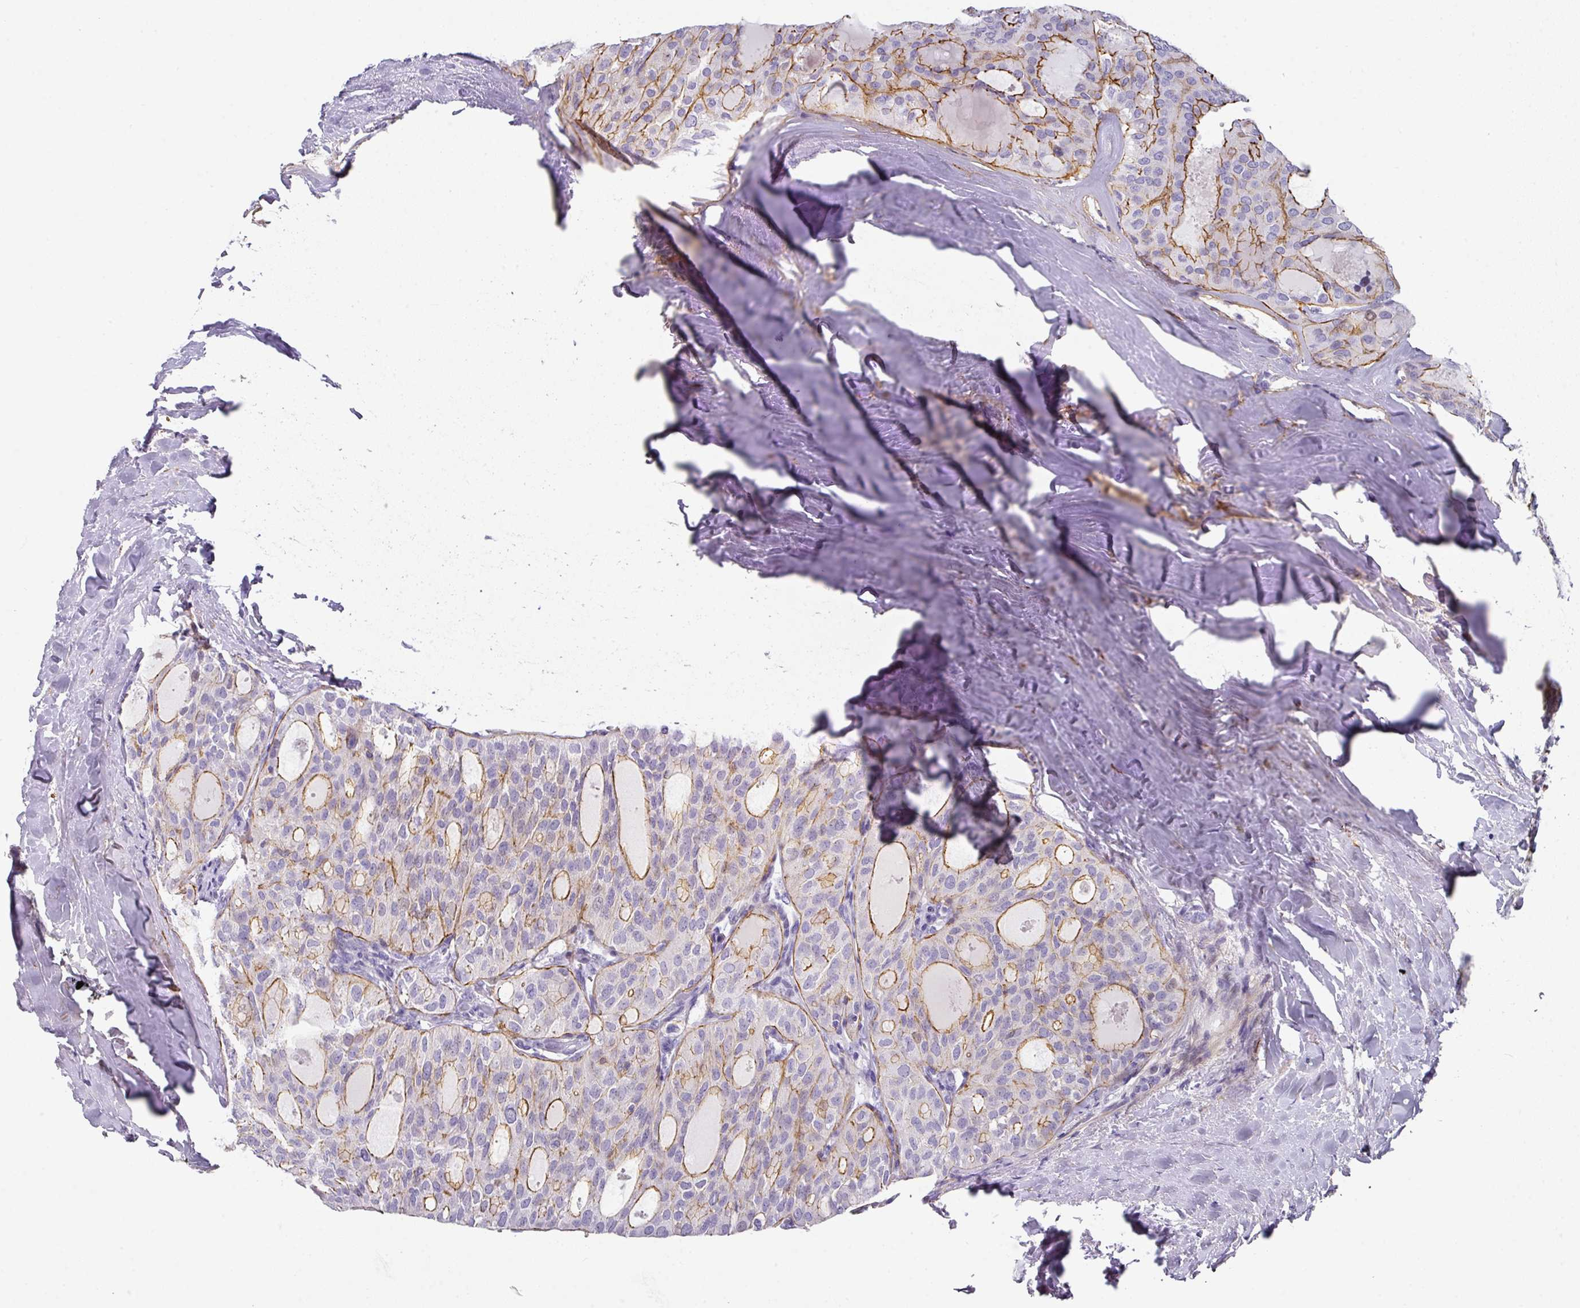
{"staining": {"intensity": "moderate", "quantity": "25%-75%", "location": "cytoplasmic/membranous"}, "tissue": "thyroid cancer", "cell_type": "Tumor cells", "image_type": "cancer", "snomed": [{"axis": "morphology", "description": "Follicular adenoma carcinoma, NOS"}, {"axis": "topography", "description": "Thyroid gland"}], "caption": "Protein staining exhibits moderate cytoplasmic/membranous staining in approximately 25%-75% of tumor cells in thyroid cancer (follicular adenoma carcinoma). The staining was performed using DAB, with brown indicating positive protein expression. Nuclei are stained blue with hematoxylin.", "gene": "ANKRD29", "patient": {"sex": "male", "age": 75}}